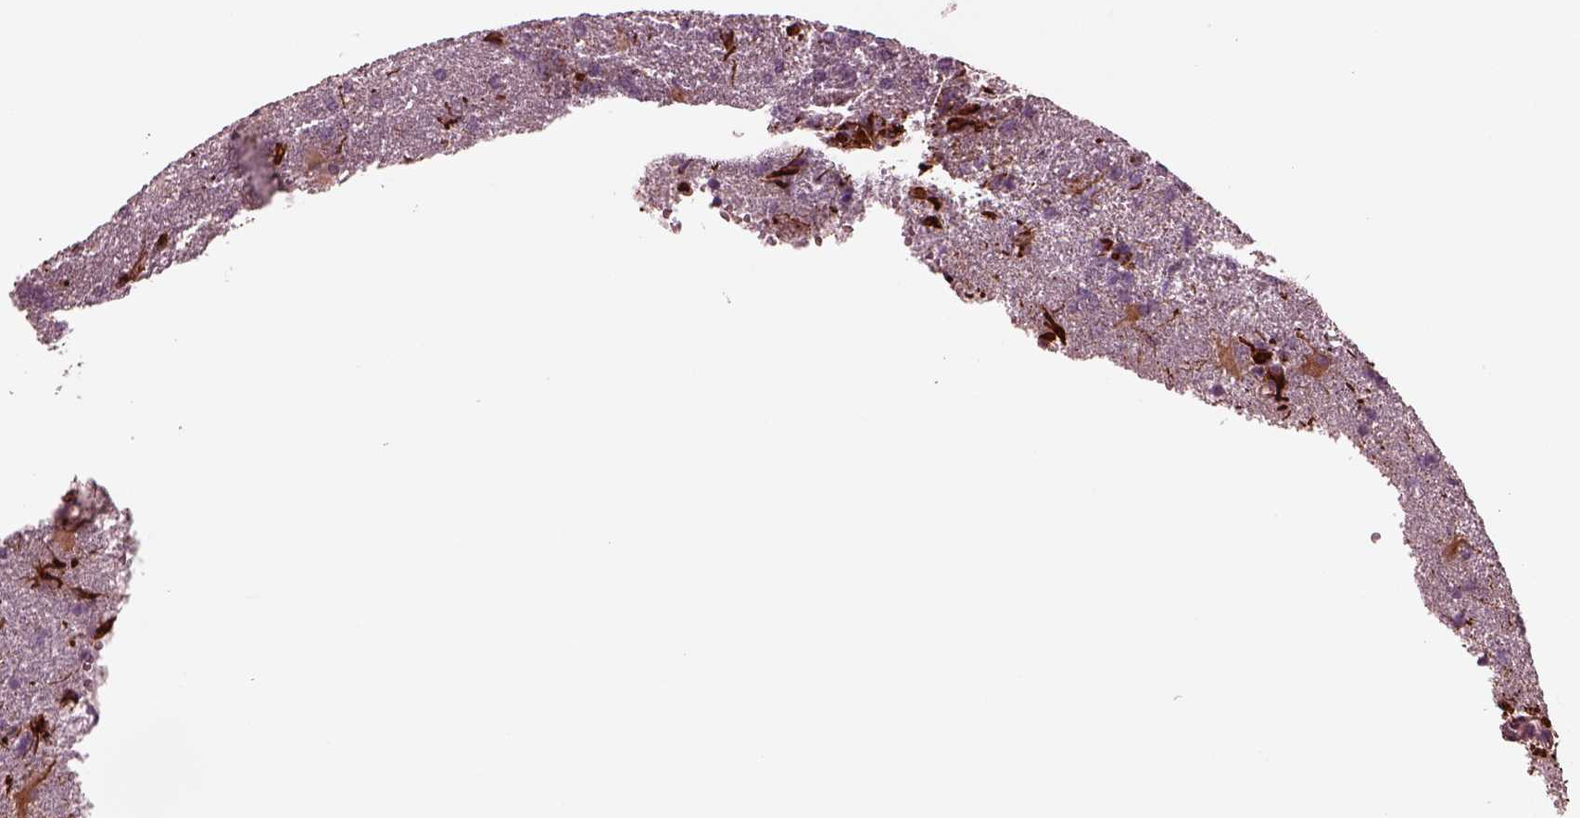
{"staining": {"intensity": "negative", "quantity": "none", "location": "none"}, "tissue": "glioma", "cell_type": "Tumor cells", "image_type": "cancer", "snomed": [{"axis": "morphology", "description": "Glioma, malignant, High grade"}, {"axis": "topography", "description": "Brain"}], "caption": "Tumor cells show no significant staining in malignant glioma (high-grade). Nuclei are stained in blue.", "gene": "KIF6", "patient": {"sex": "male", "age": 68}}